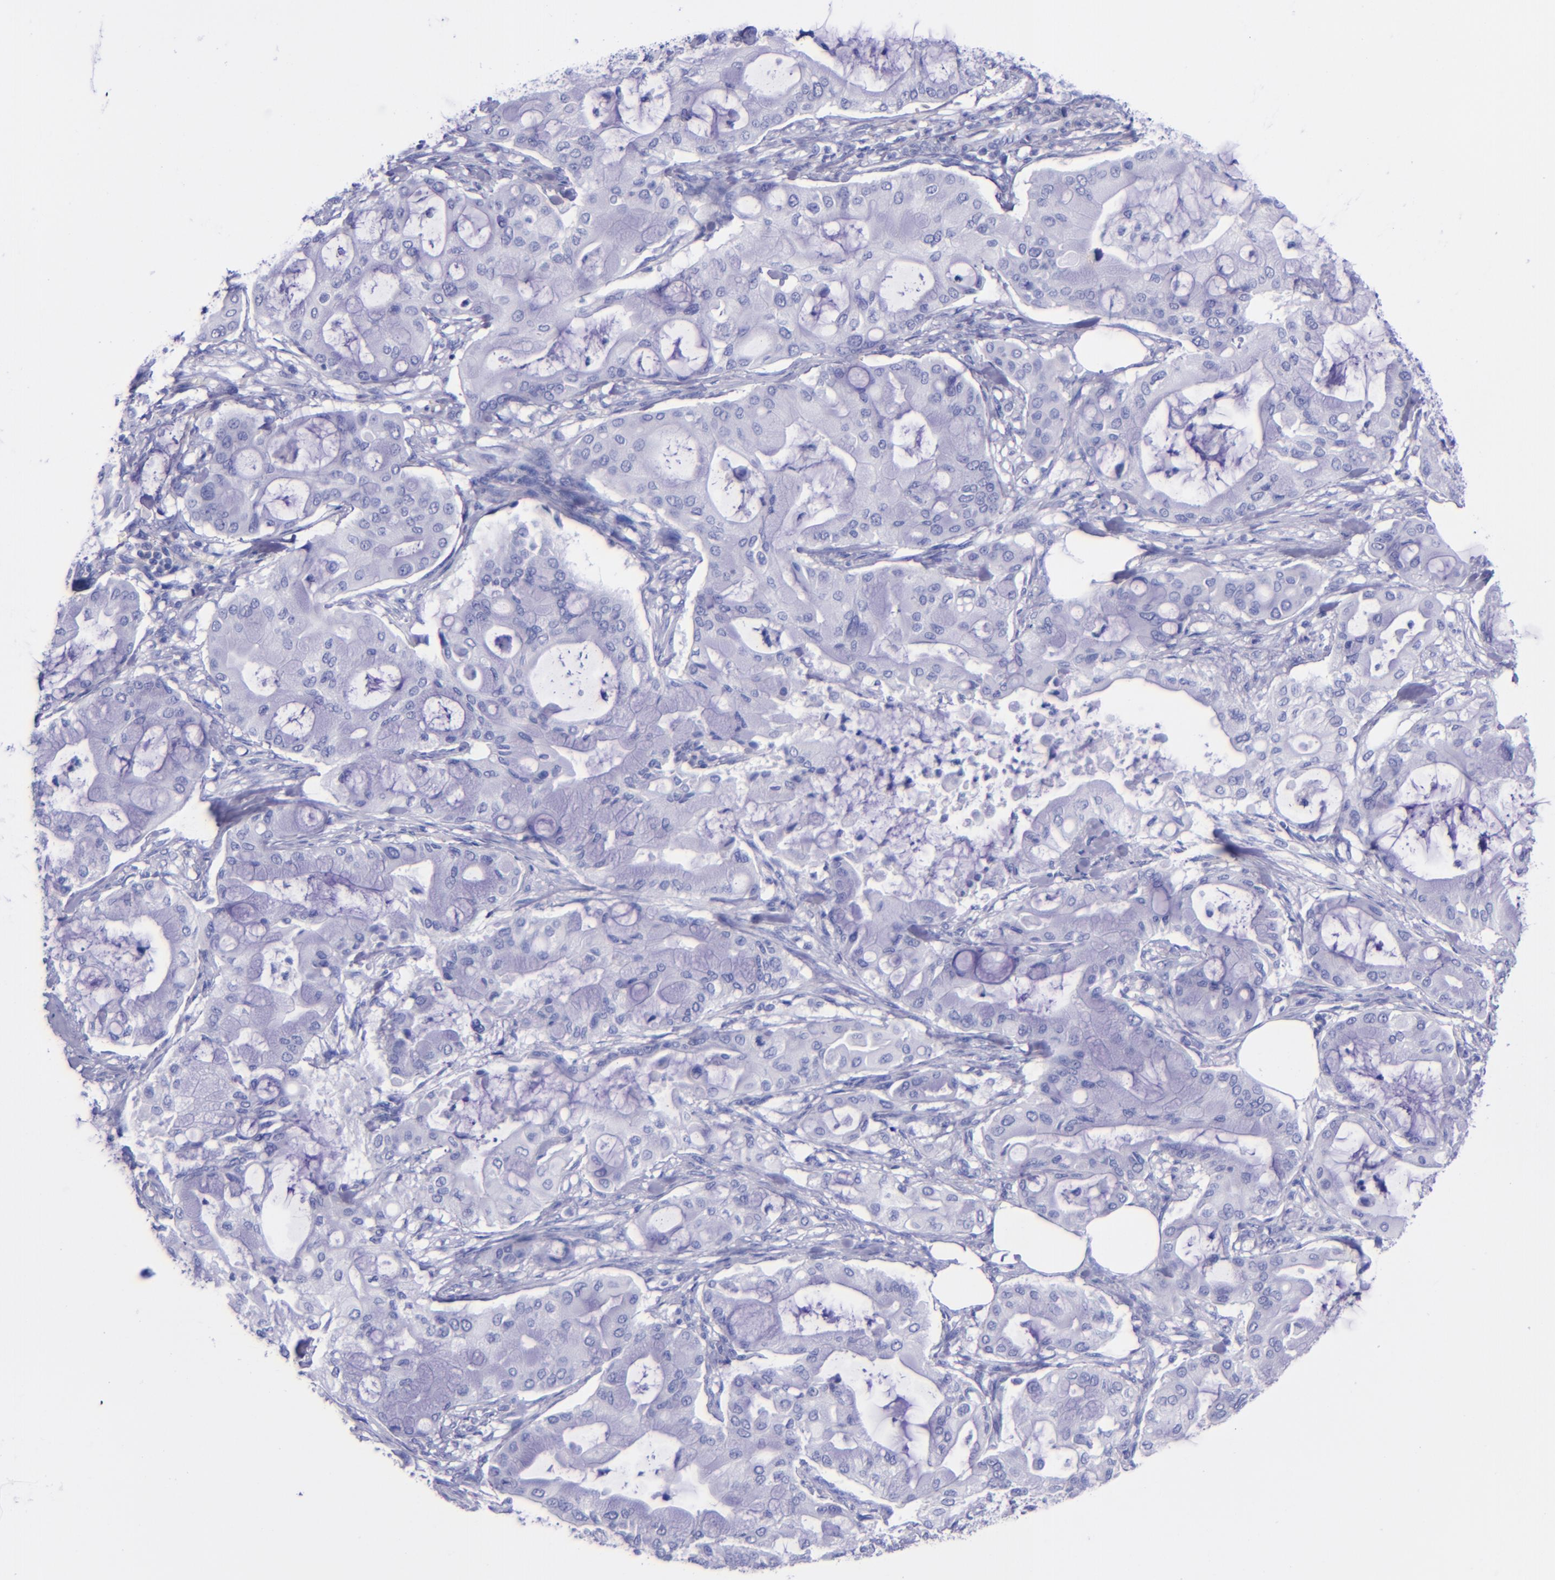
{"staining": {"intensity": "negative", "quantity": "none", "location": "none"}, "tissue": "pancreatic cancer", "cell_type": "Tumor cells", "image_type": "cancer", "snomed": [{"axis": "morphology", "description": "Adenocarcinoma, NOS"}, {"axis": "morphology", "description": "Adenocarcinoma, metastatic, NOS"}, {"axis": "topography", "description": "Lymph node"}, {"axis": "topography", "description": "Pancreas"}, {"axis": "topography", "description": "Duodenum"}], "caption": "The histopathology image demonstrates no significant expression in tumor cells of pancreatic cancer.", "gene": "LAG3", "patient": {"sex": "female", "age": 64}}